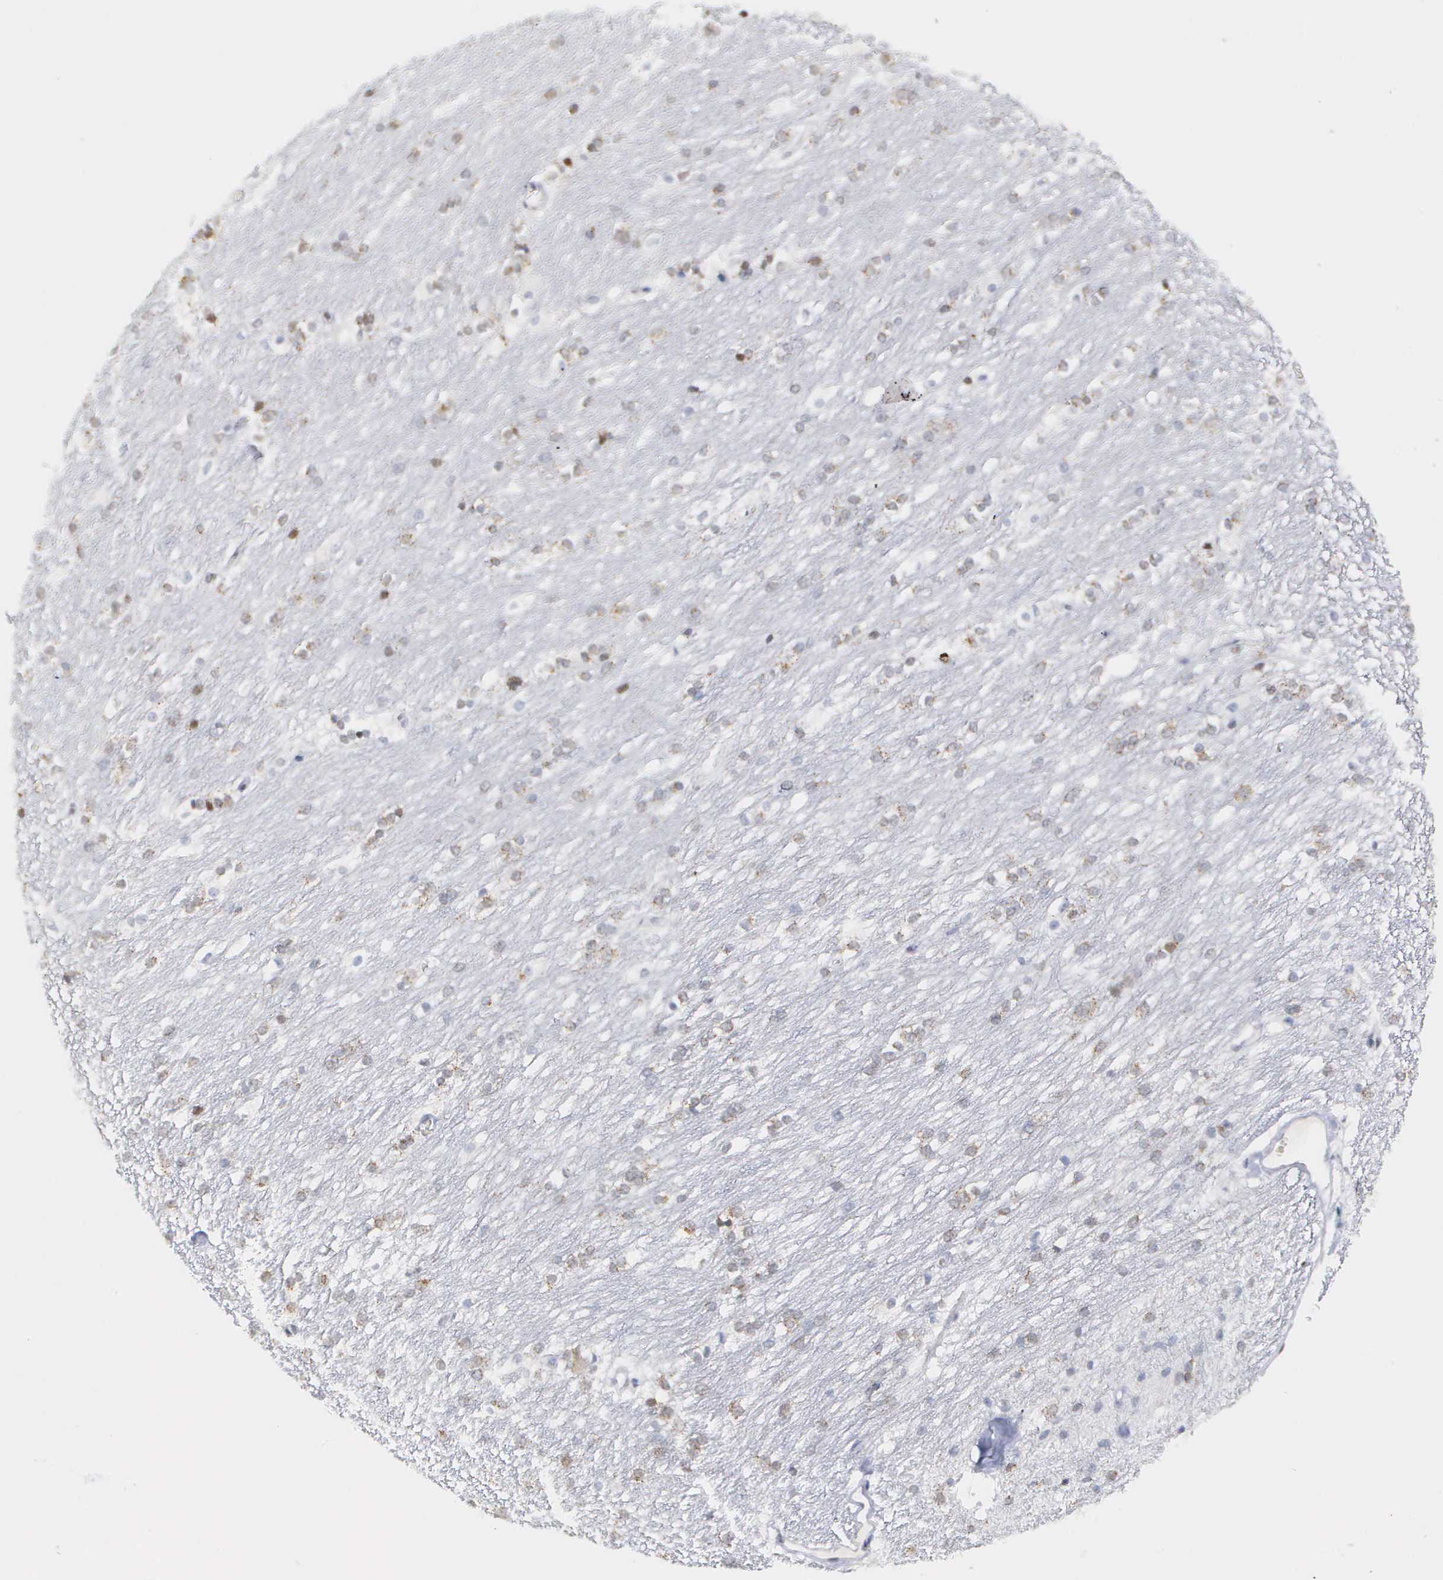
{"staining": {"intensity": "negative", "quantity": "none", "location": "none"}, "tissue": "caudate", "cell_type": "Glial cells", "image_type": "normal", "snomed": [{"axis": "morphology", "description": "Normal tissue, NOS"}, {"axis": "topography", "description": "Lateral ventricle wall"}], "caption": "Image shows no significant protein staining in glial cells of normal caudate.", "gene": "SPIN3", "patient": {"sex": "female", "age": 19}}